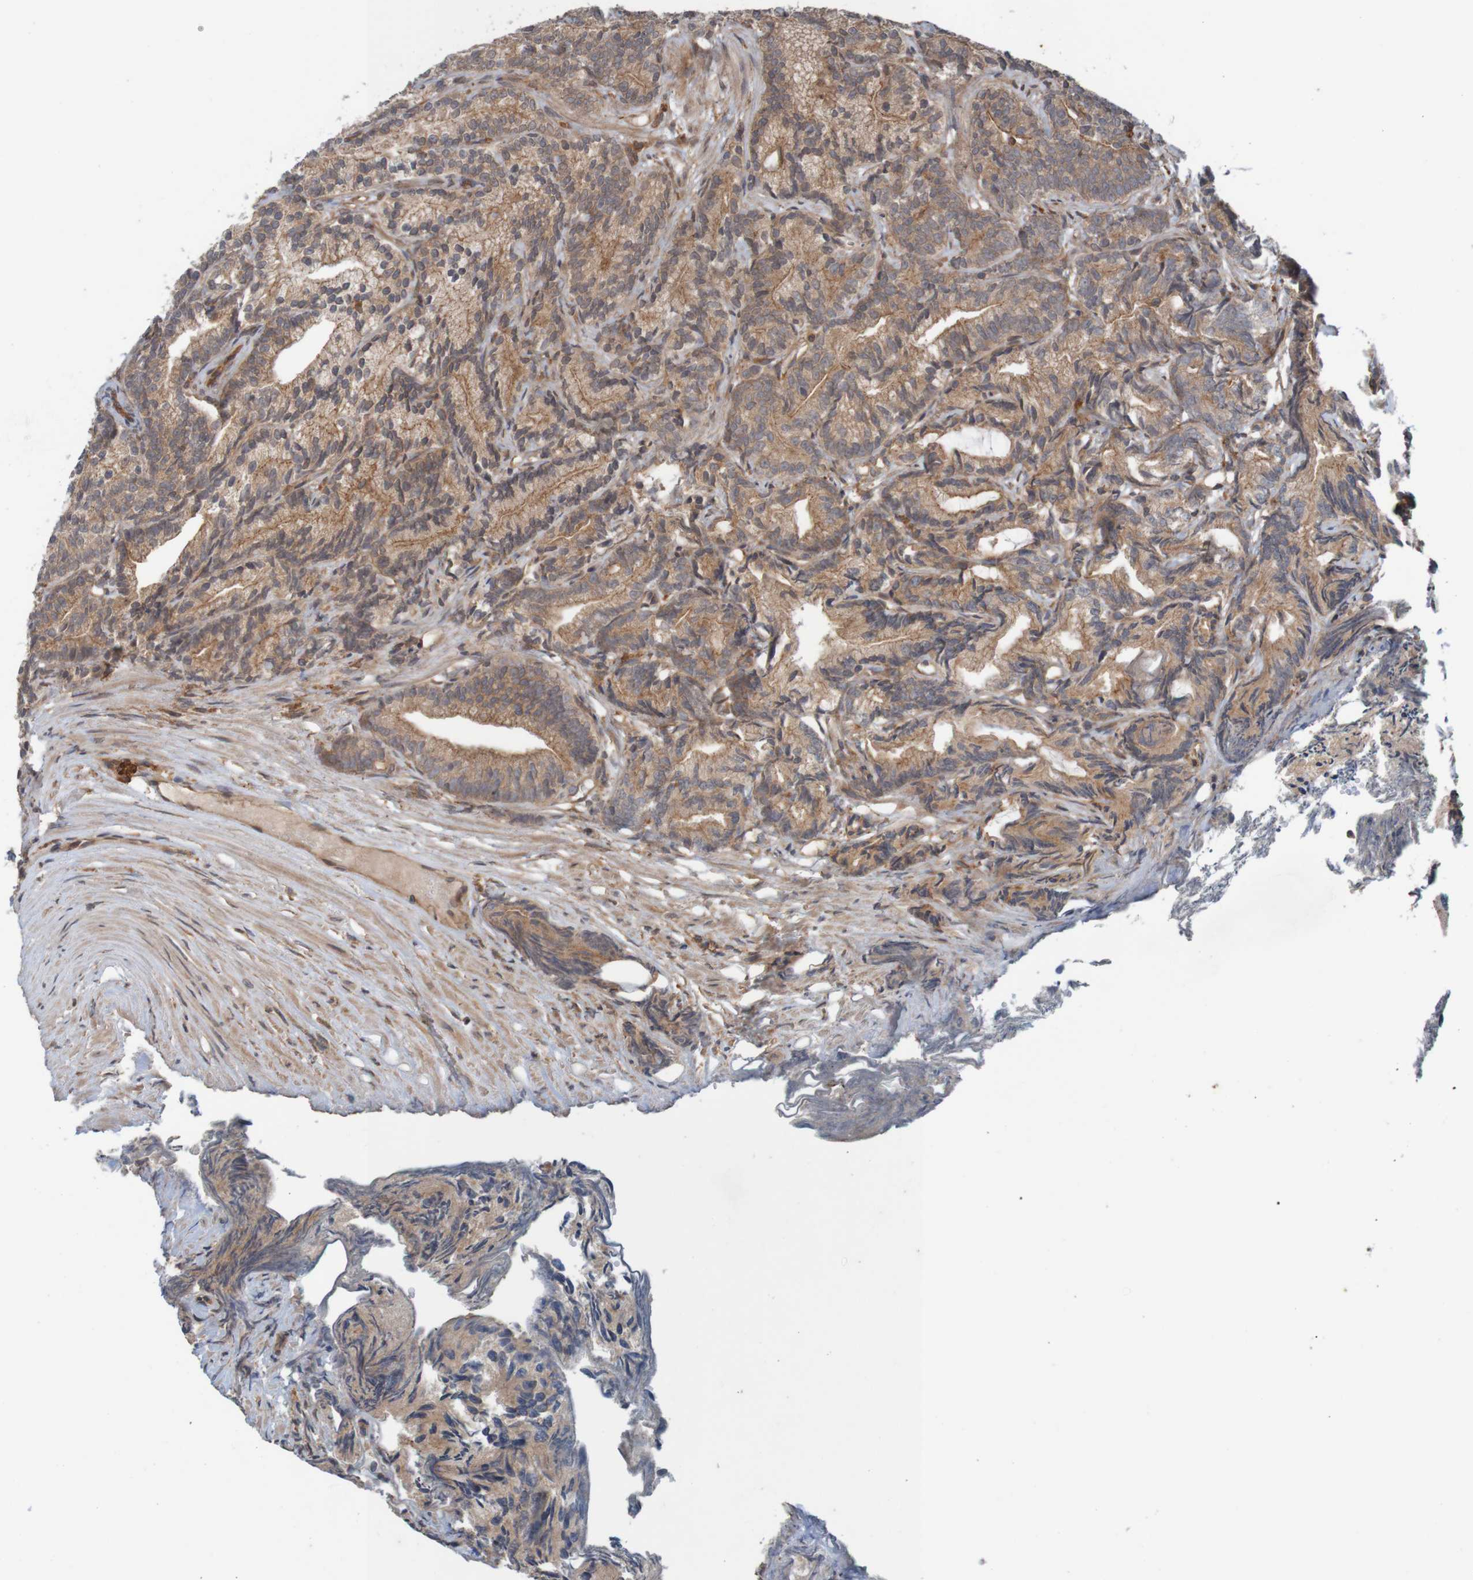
{"staining": {"intensity": "moderate", "quantity": ">75%", "location": "cytoplasmic/membranous"}, "tissue": "prostate cancer", "cell_type": "Tumor cells", "image_type": "cancer", "snomed": [{"axis": "morphology", "description": "Adenocarcinoma, Low grade"}, {"axis": "topography", "description": "Prostate"}], "caption": "Prostate cancer stained for a protein reveals moderate cytoplasmic/membranous positivity in tumor cells.", "gene": "ARHGEF11", "patient": {"sex": "male", "age": 89}}